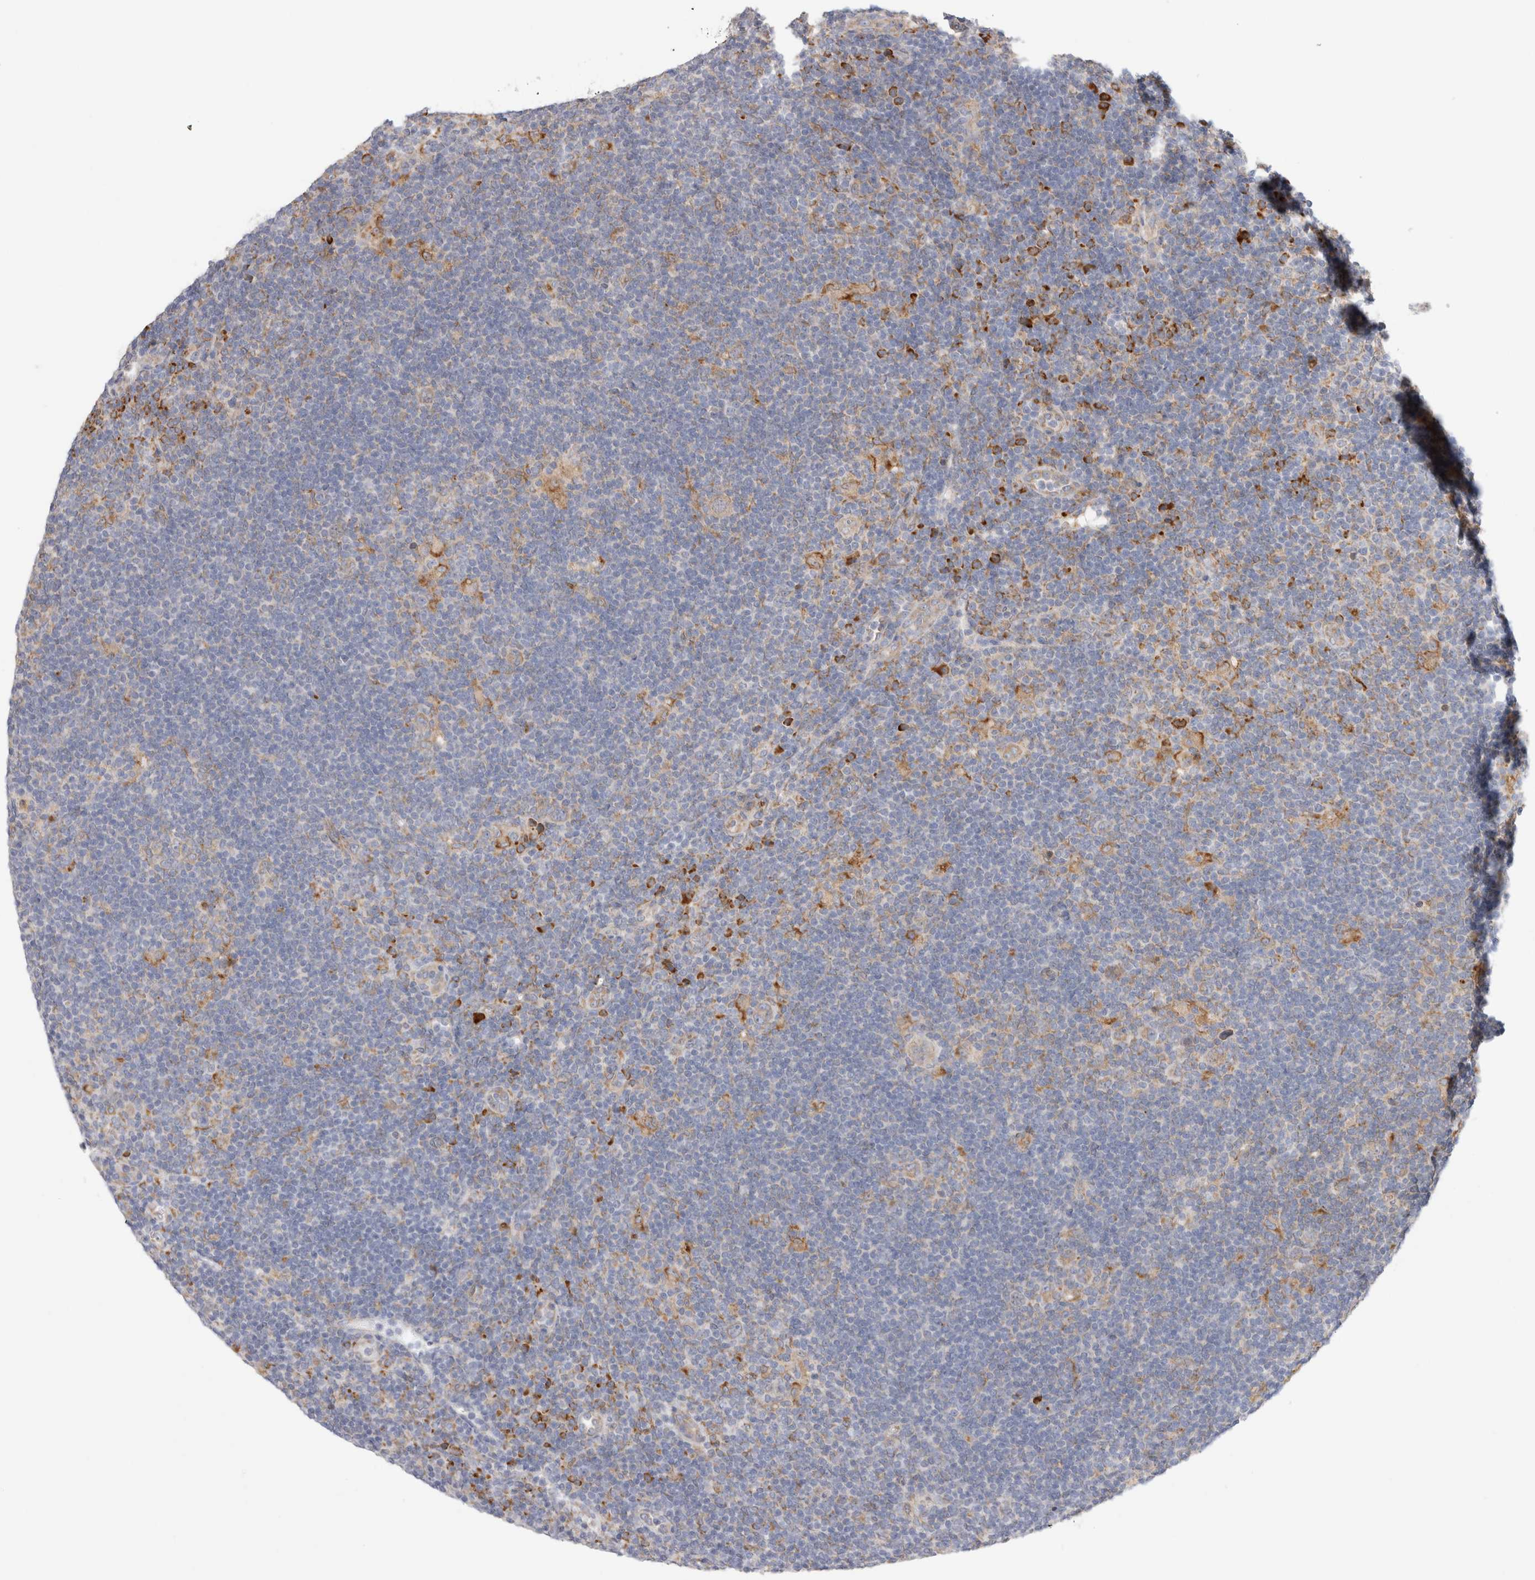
{"staining": {"intensity": "moderate", "quantity": ">75%", "location": "cytoplasmic/membranous"}, "tissue": "lymphoma", "cell_type": "Tumor cells", "image_type": "cancer", "snomed": [{"axis": "morphology", "description": "Hodgkin's disease, NOS"}, {"axis": "topography", "description": "Lymph node"}], "caption": "This image shows immunohistochemistry staining of human Hodgkin's disease, with medium moderate cytoplasmic/membranous staining in about >75% of tumor cells.", "gene": "RPN2", "patient": {"sex": "female", "age": 57}}